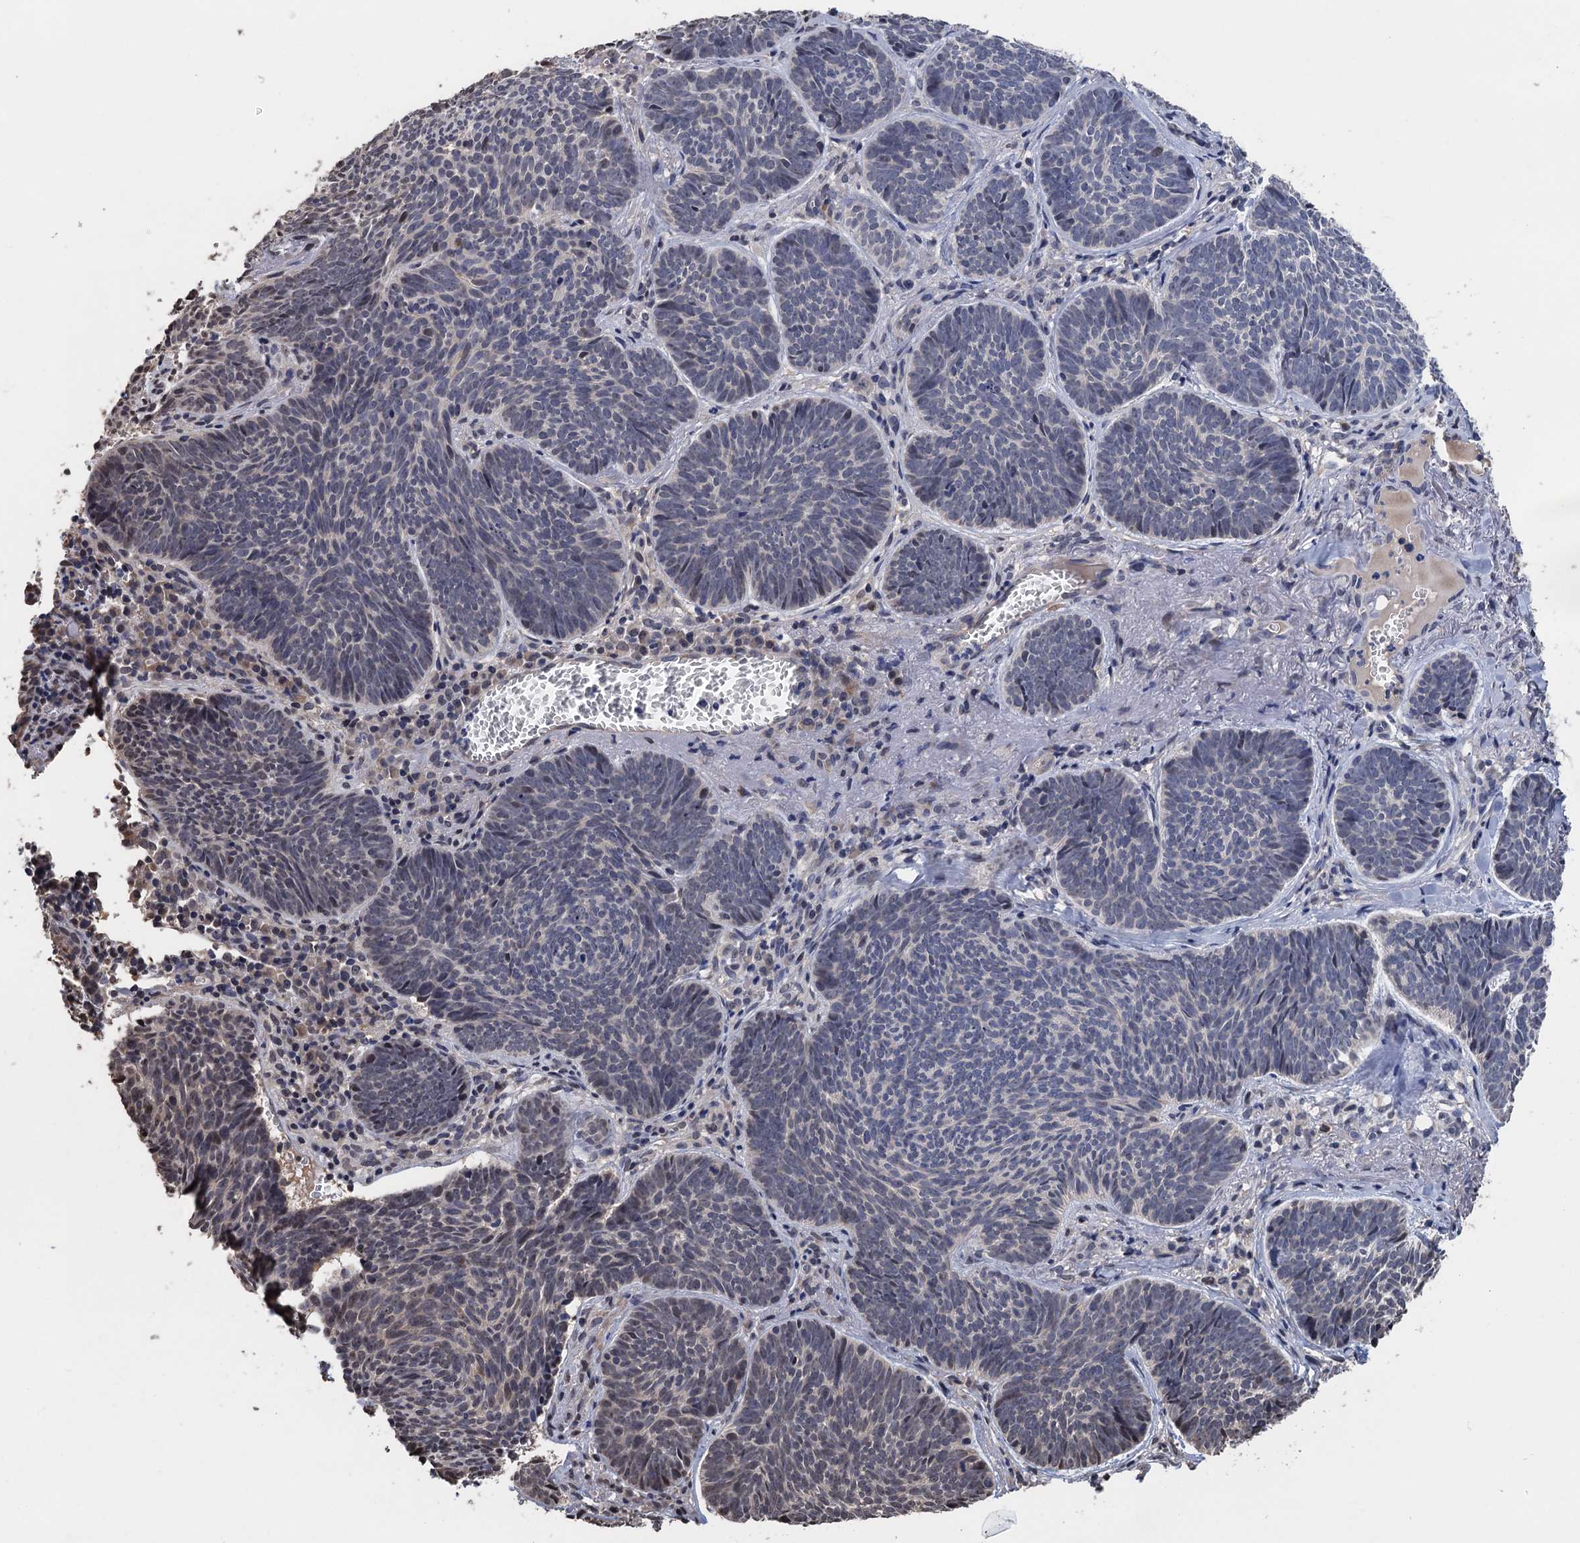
{"staining": {"intensity": "weak", "quantity": "<25%", "location": "cytoplasmic/membranous"}, "tissue": "skin cancer", "cell_type": "Tumor cells", "image_type": "cancer", "snomed": [{"axis": "morphology", "description": "Basal cell carcinoma"}, {"axis": "topography", "description": "Skin"}], "caption": "Immunohistochemical staining of skin cancer (basal cell carcinoma) shows no significant positivity in tumor cells.", "gene": "ART5", "patient": {"sex": "female", "age": 74}}